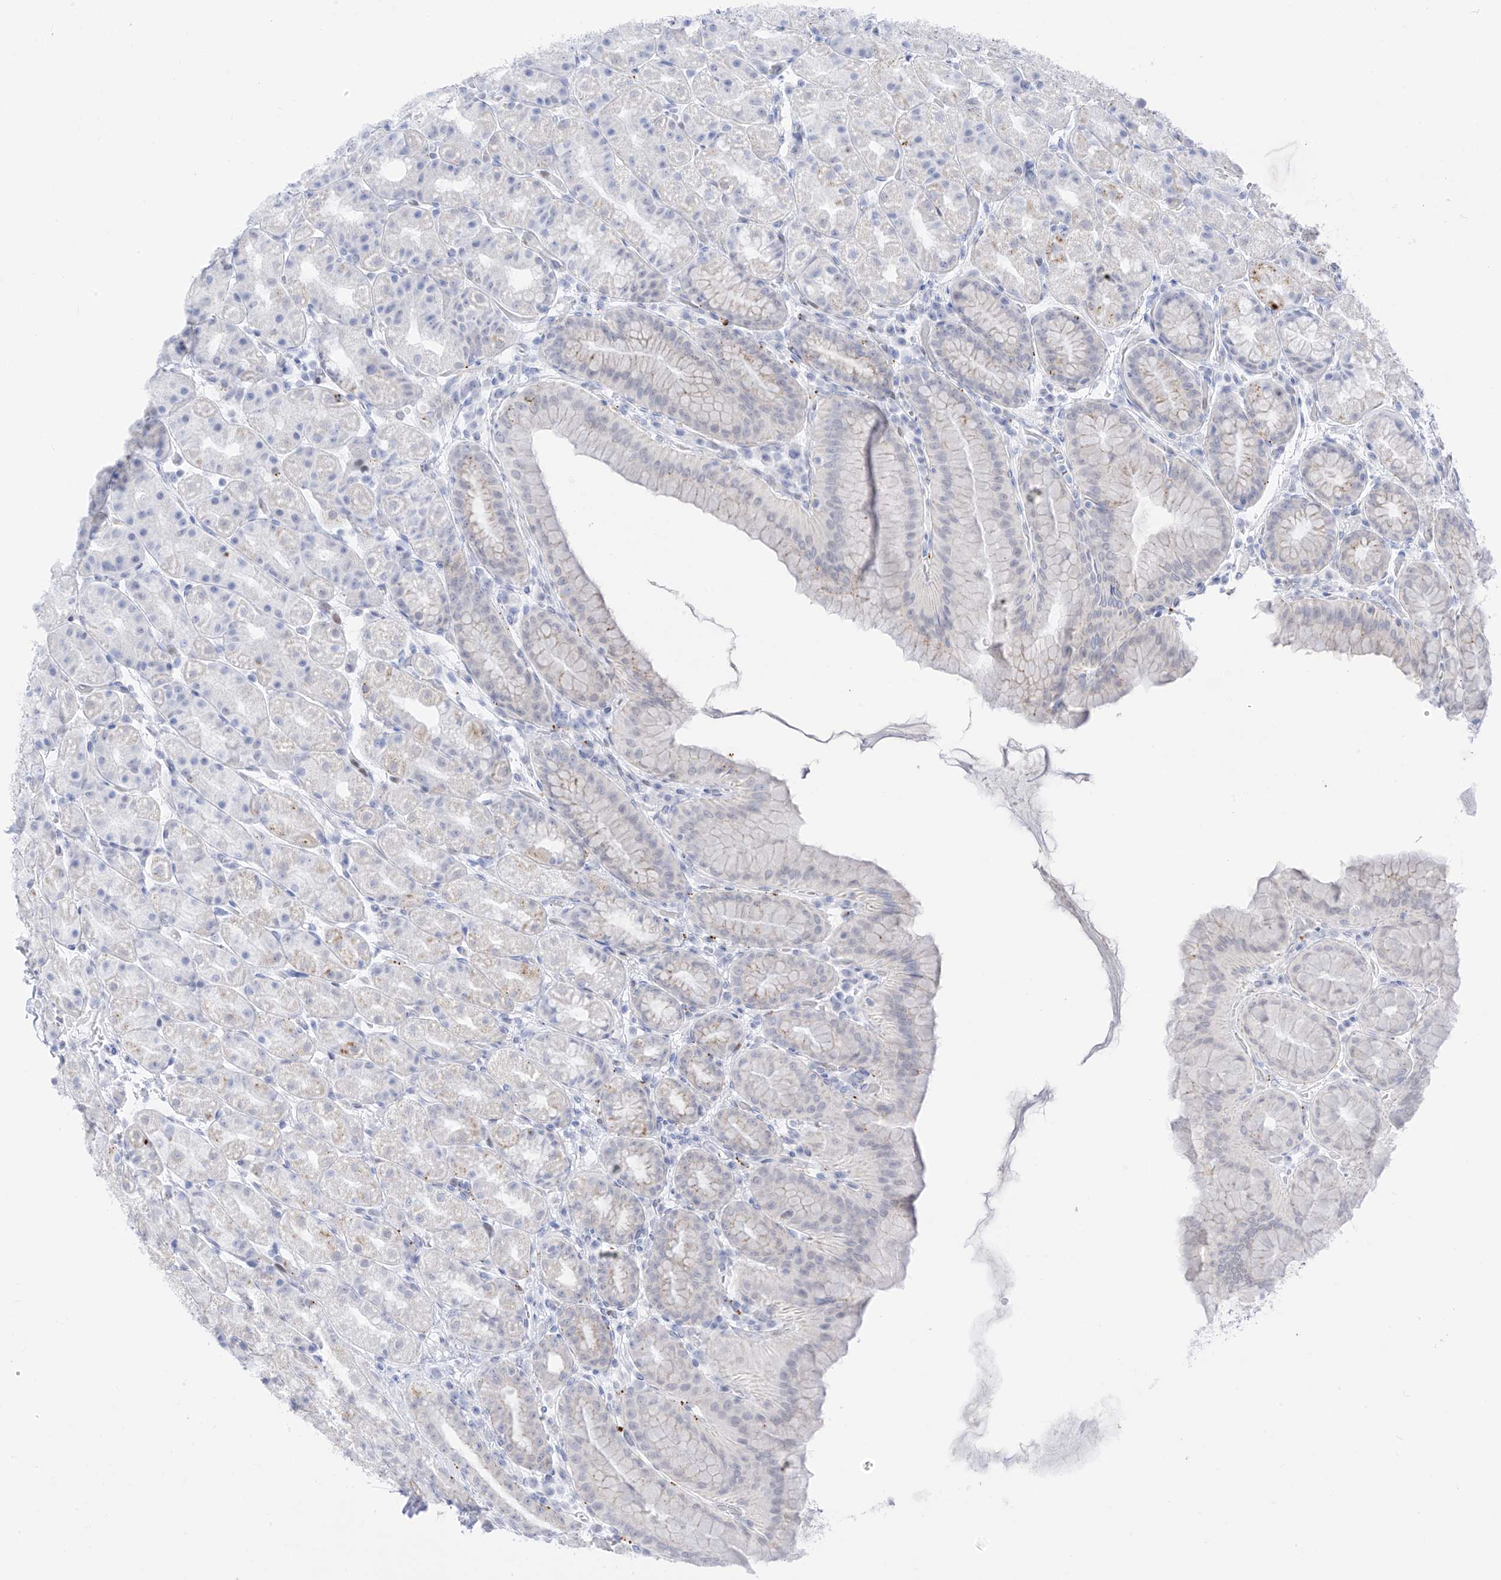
{"staining": {"intensity": "negative", "quantity": "none", "location": "none"}, "tissue": "stomach", "cell_type": "Glandular cells", "image_type": "normal", "snomed": [{"axis": "morphology", "description": "Normal tissue, NOS"}, {"axis": "topography", "description": "Stomach, upper"}], "caption": "Immunohistochemistry image of benign stomach: human stomach stained with DAB (3,3'-diaminobenzidine) displays no significant protein positivity in glandular cells.", "gene": "PSPH", "patient": {"sex": "male", "age": 68}}